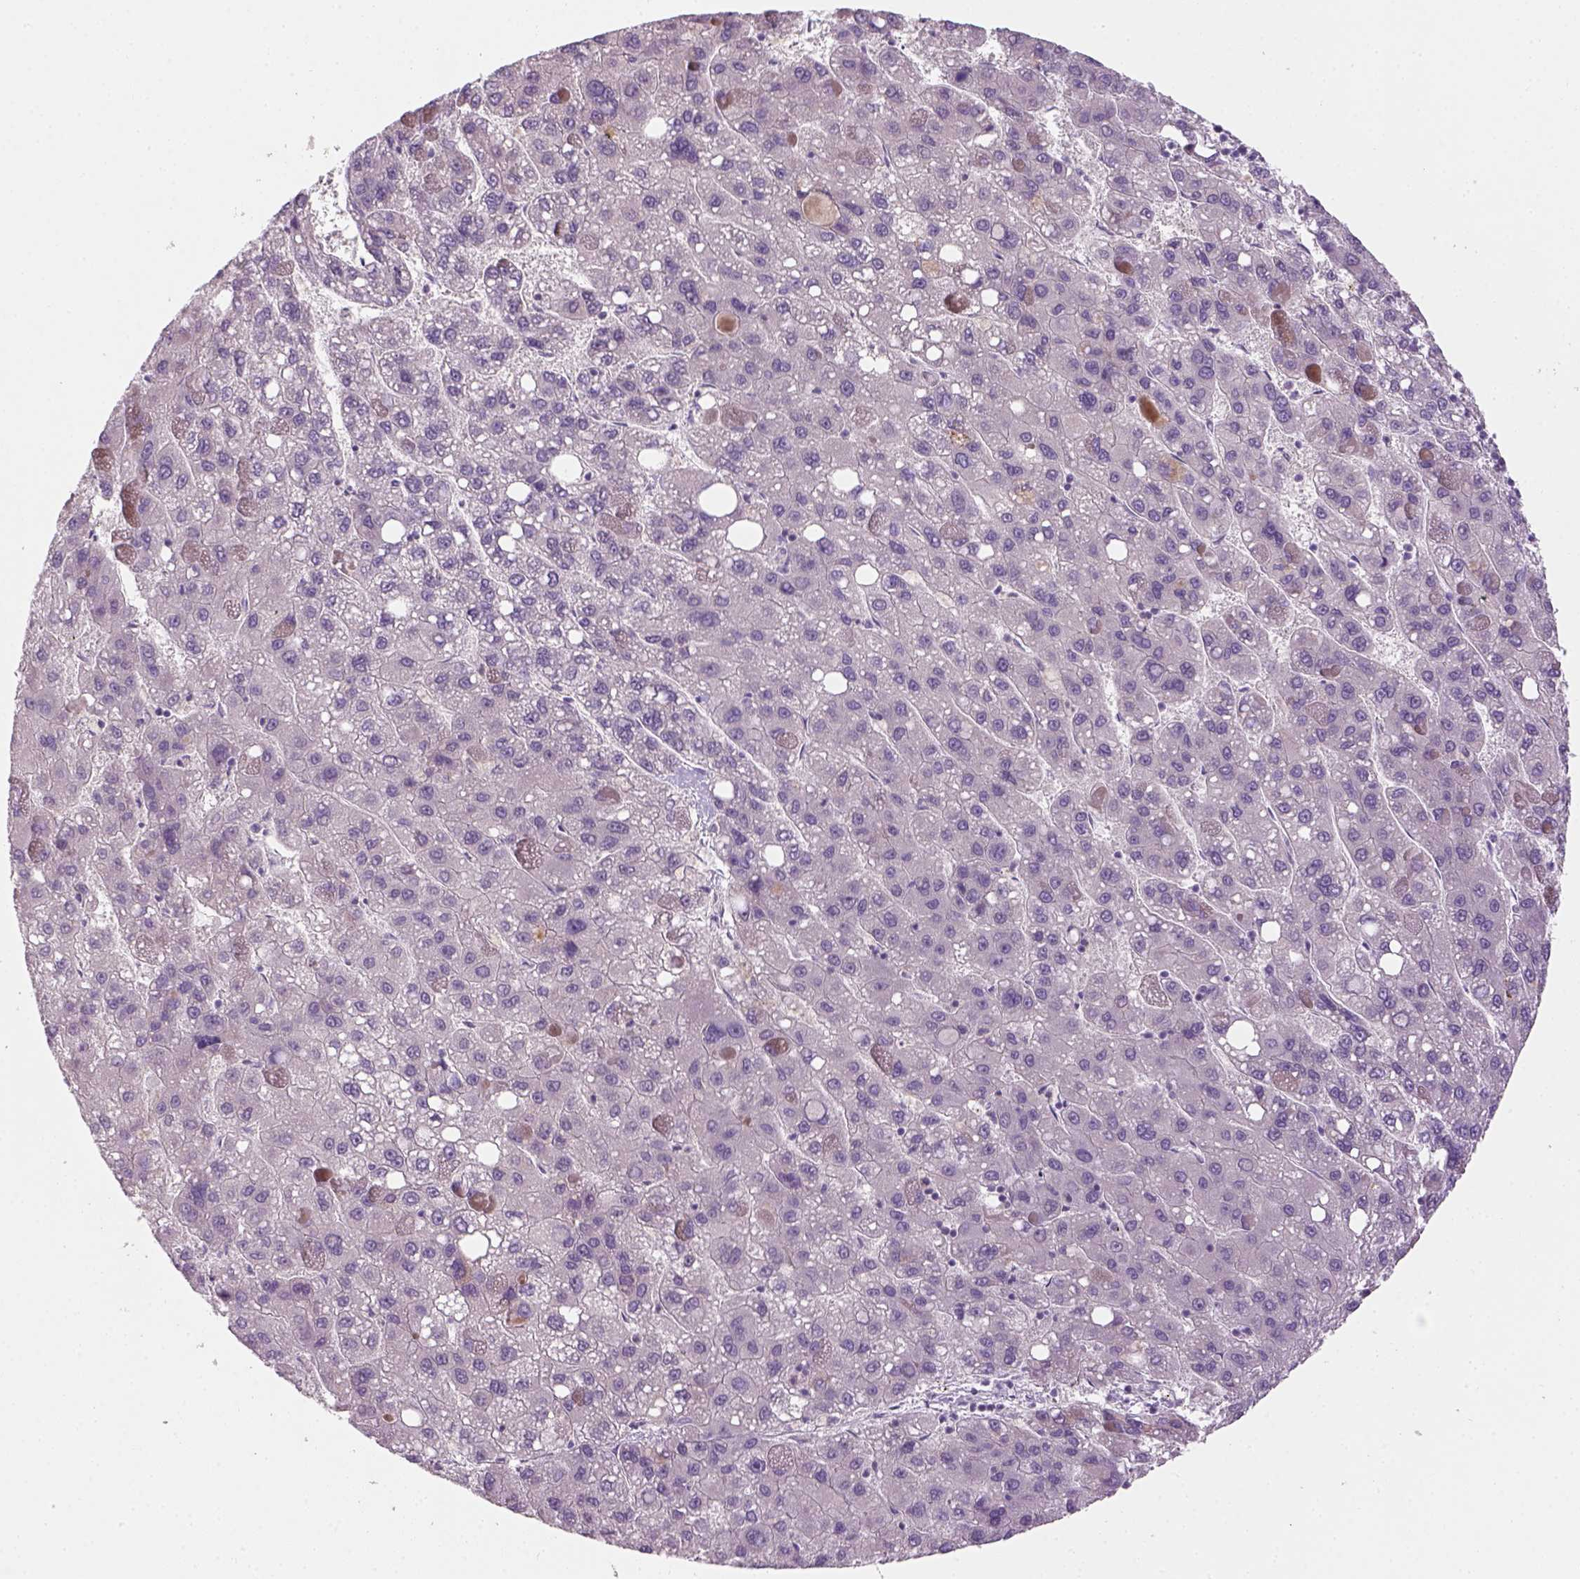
{"staining": {"intensity": "negative", "quantity": "none", "location": "none"}, "tissue": "liver cancer", "cell_type": "Tumor cells", "image_type": "cancer", "snomed": [{"axis": "morphology", "description": "Carcinoma, Hepatocellular, NOS"}, {"axis": "topography", "description": "Liver"}], "caption": "A high-resolution image shows IHC staining of hepatocellular carcinoma (liver), which exhibits no significant expression in tumor cells.", "gene": "GFI1B", "patient": {"sex": "female", "age": 82}}